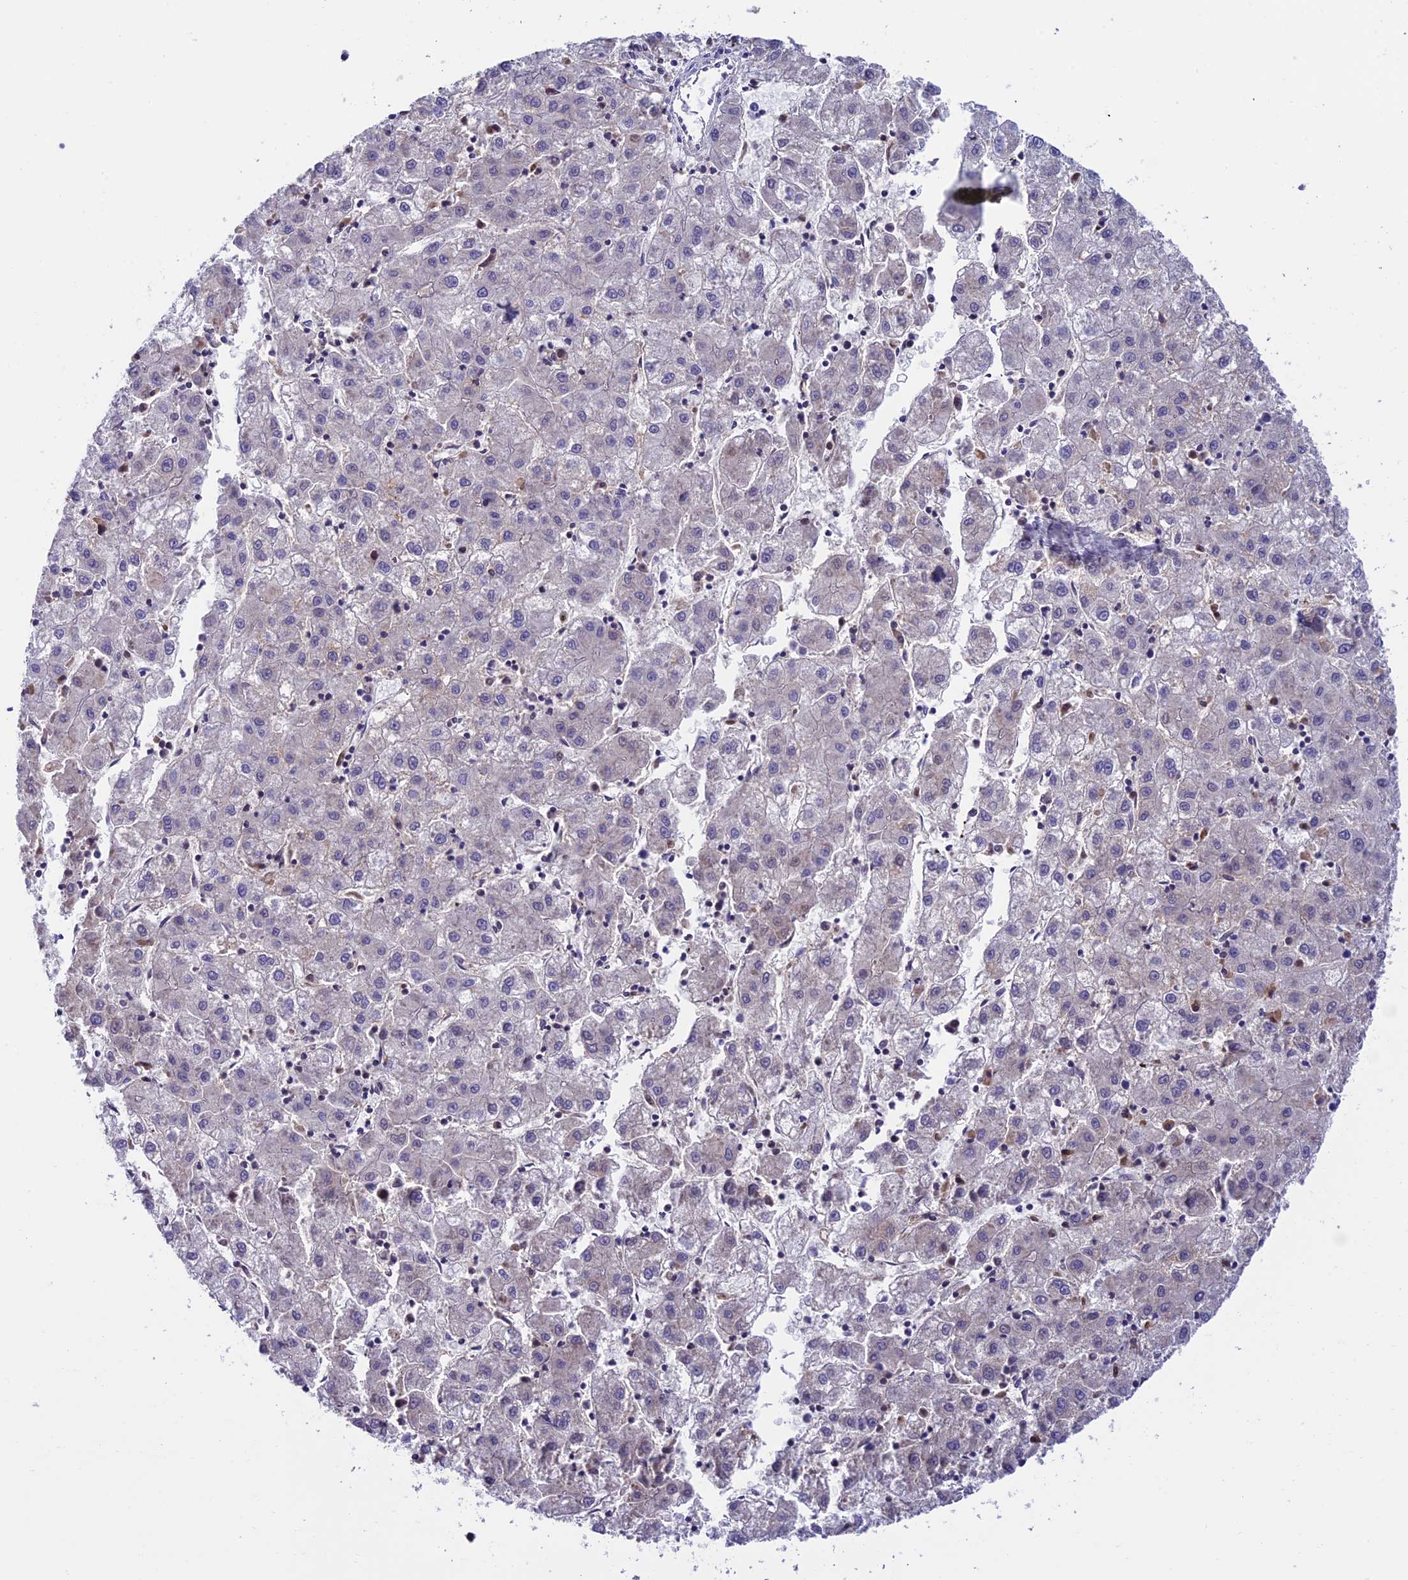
{"staining": {"intensity": "weak", "quantity": "<25%", "location": "cytoplasmic/membranous"}, "tissue": "liver cancer", "cell_type": "Tumor cells", "image_type": "cancer", "snomed": [{"axis": "morphology", "description": "Carcinoma, Hepatocellular, NOS"}, {"axis": "topography", "description": "Liver"}], "caption": "Tumor cells show no significant positivity in liver hepatocellular carcinoma. The staining is performed using DAB brown chromogen with nuclei counter-stained in using hematoxylin.", "gene": "SLC10A1", "patient": {"sex": "male", "age": 72}}